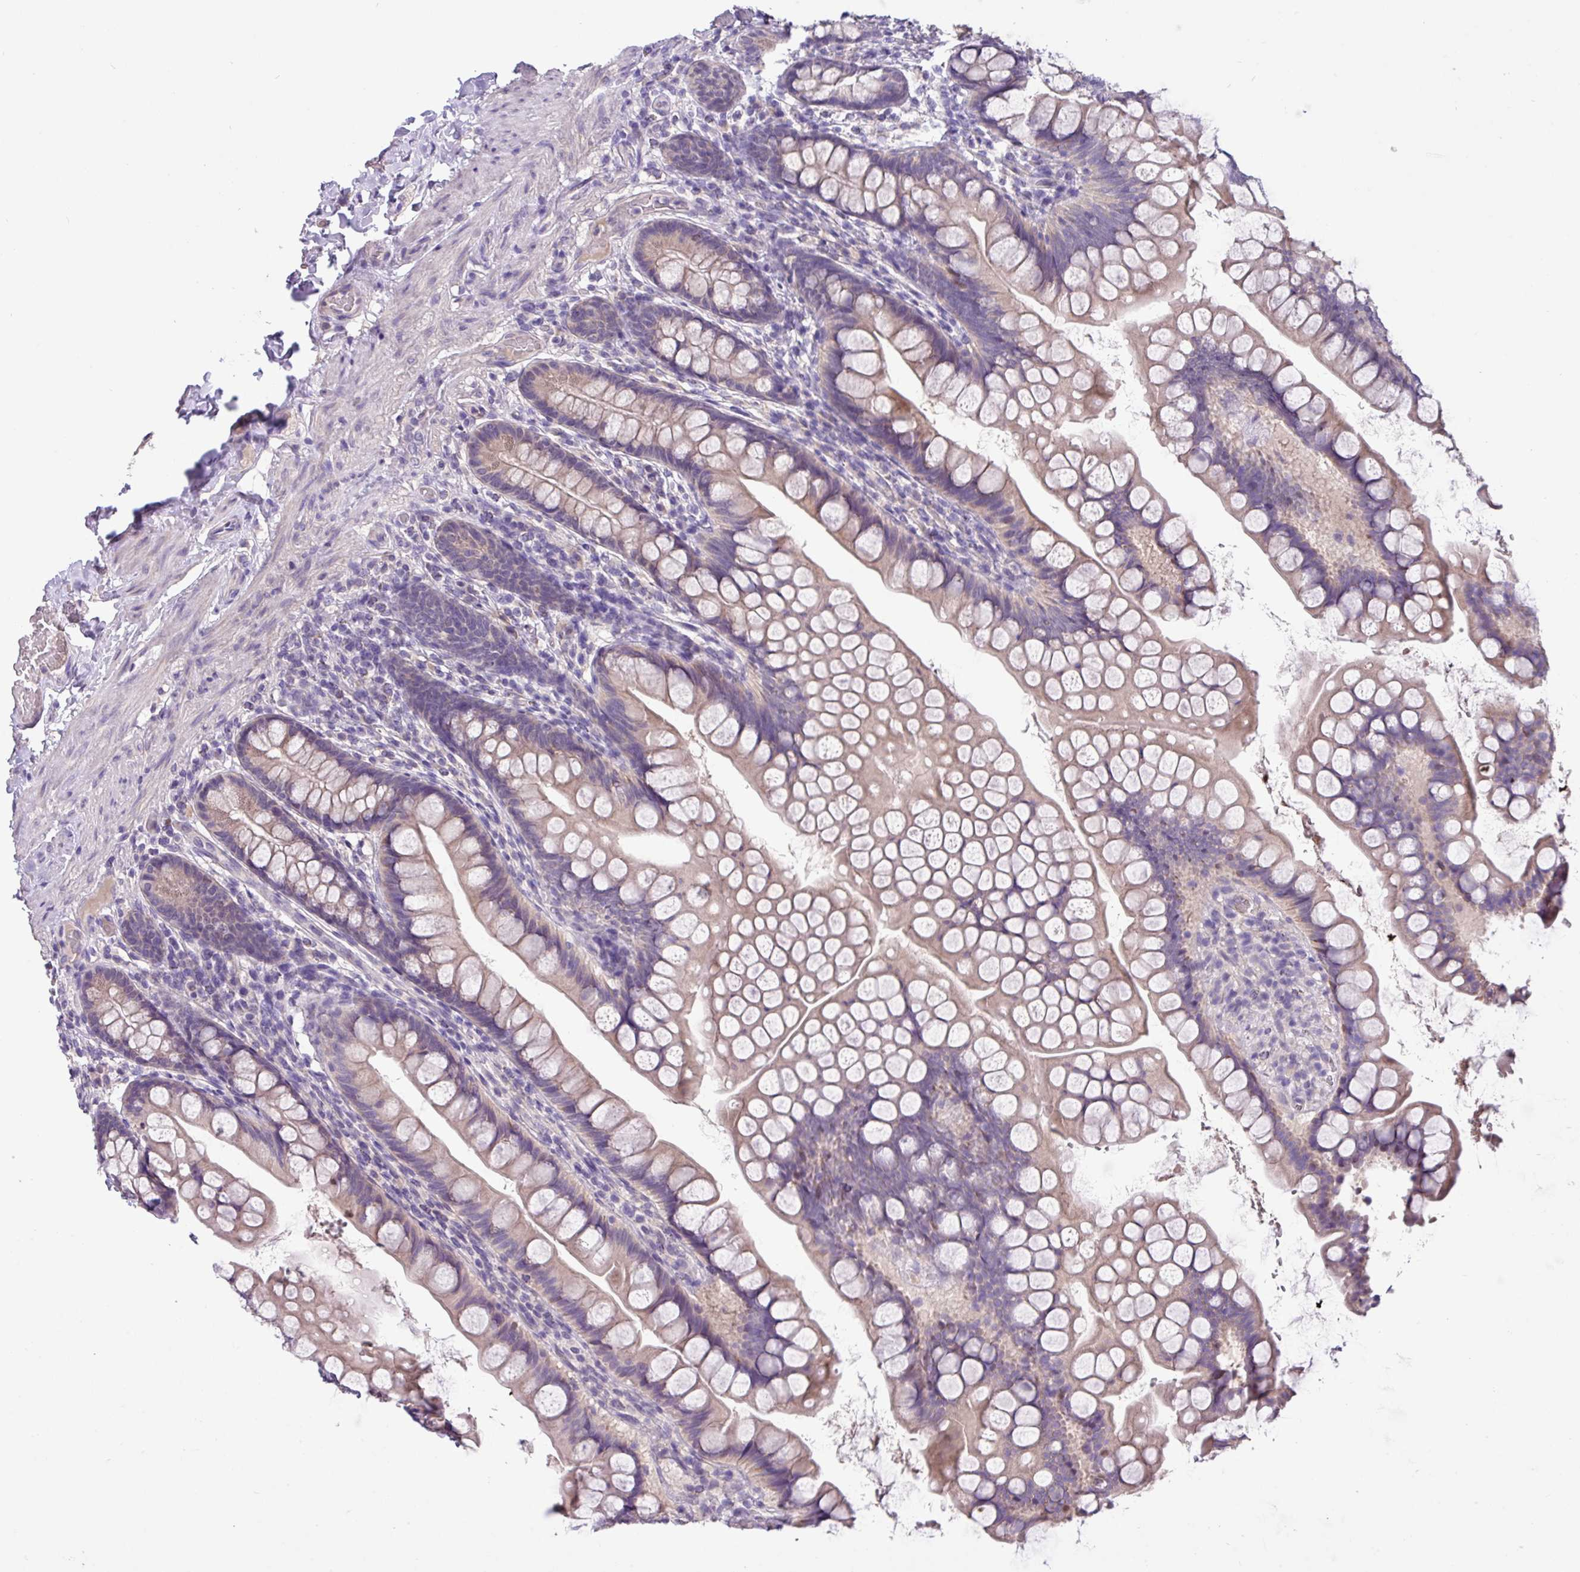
{"staining": {"intensity": "weak", "quantity": "25%-75%", "location": "cytoplasmic/membranous"}, "tissue": "small intestine", "cell_type": "Glandular cells", "image_type": "normal", "snomed": [{"axis": "morphology", "description": "Normal tissue, NOS"}, {"axis": "topography", "description": "Small intestine"}], "caption": "This is a histology image of immunohistochemistry (IHC) staining of benign small intestine, which shows weak positivity in the cytoplasmic/membranous of glandular cells.", "gene": "PAX8", "patient": {"sex": "male", "age": 70}}